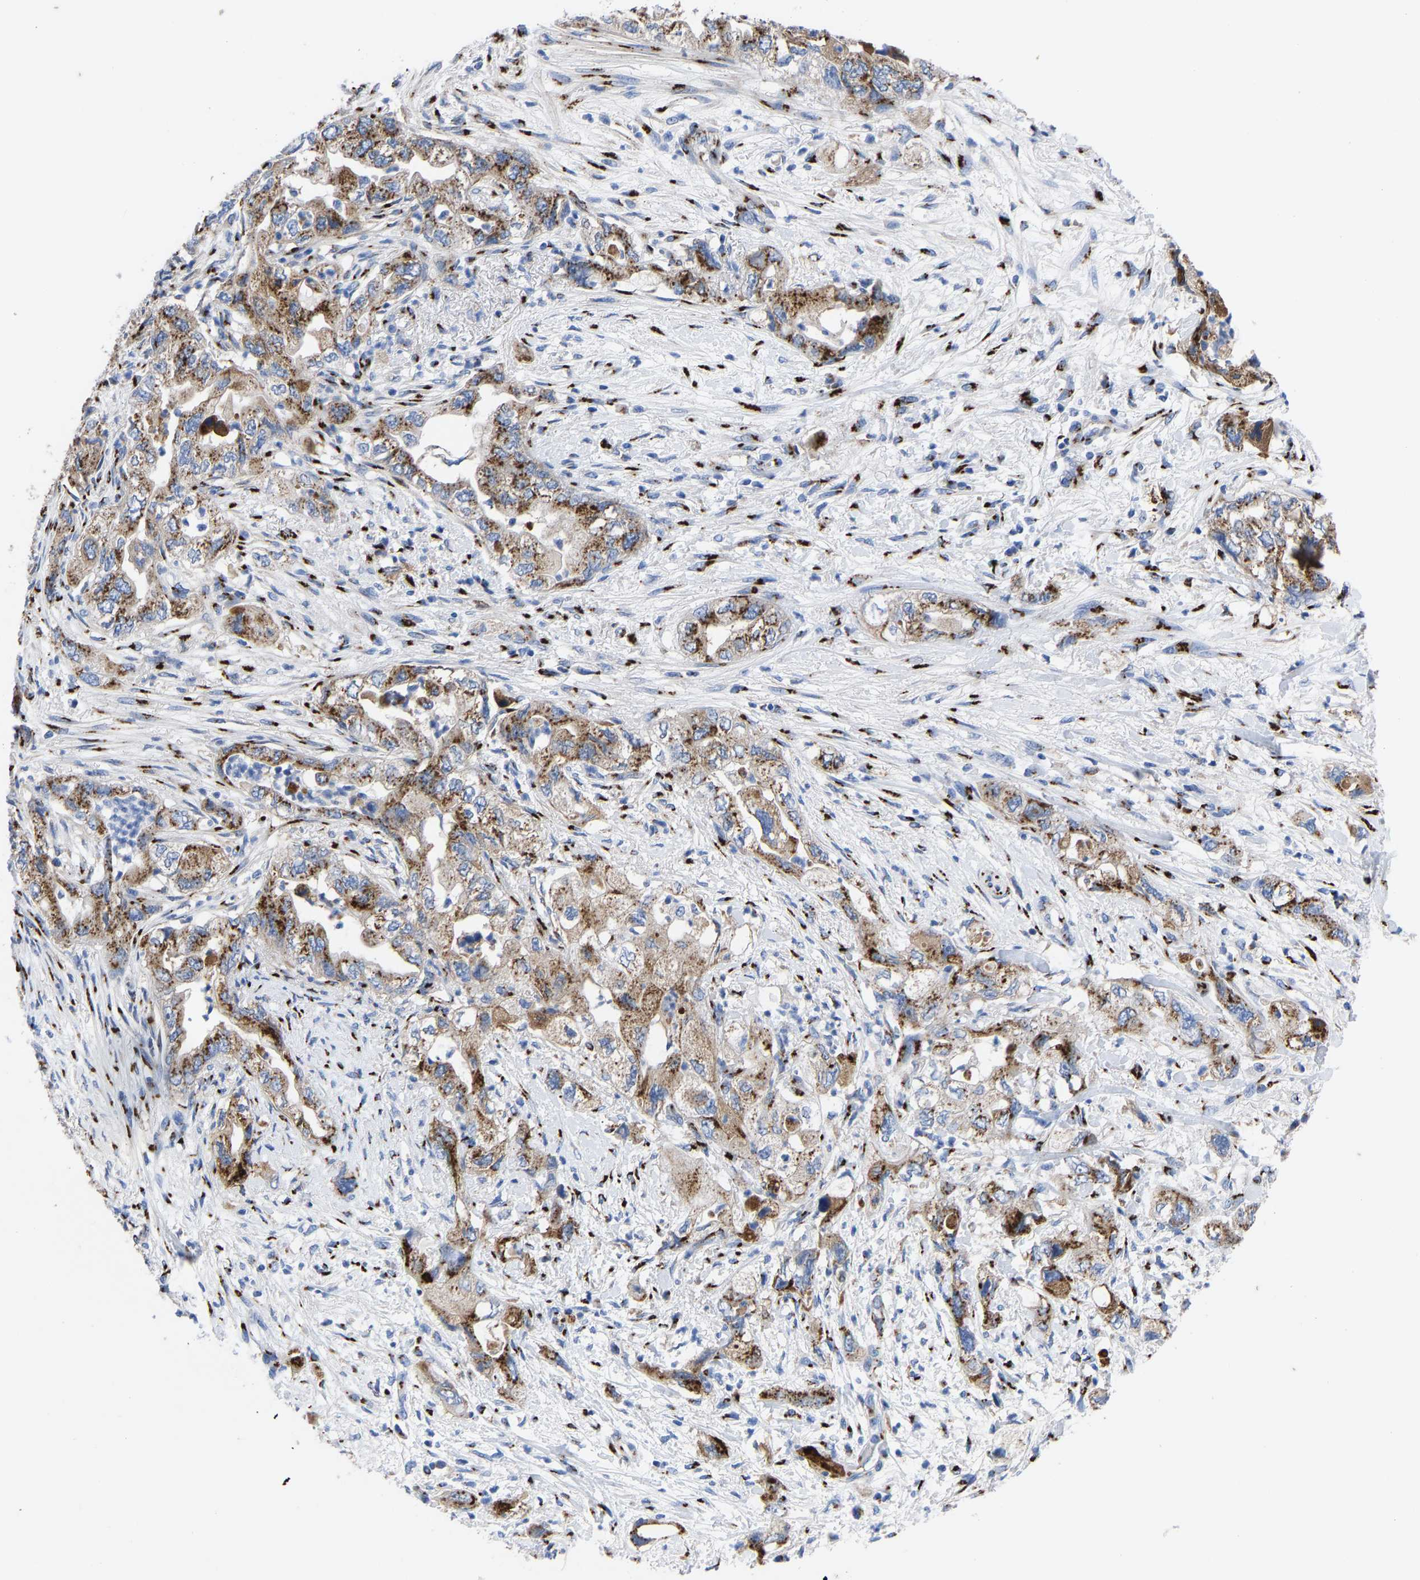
{"staining": {"intensity": "moderate", "quantity": ">75%", "location": "cytoplasmic/membranous"}, "tissue": "pancreatic cancer", "cell_type": "Tumor cells", "image_type": "cancer", "snomed": [{"axis": "morphology", "description": "Adenocarcinoma, NOS"}, {"axis": "topography", "description": "Pancreas"}], "caption": "DAB (3,3'-diaminobenzidine) immunohistochemical staining of adenocarcinoma (pancreatic) exhibits moderate cytoplasmic/membranous protein expression in approximately >75% of tumor cells.", "gene": "TMEM87A", "patient": {"sex": "female", "age": 73}}